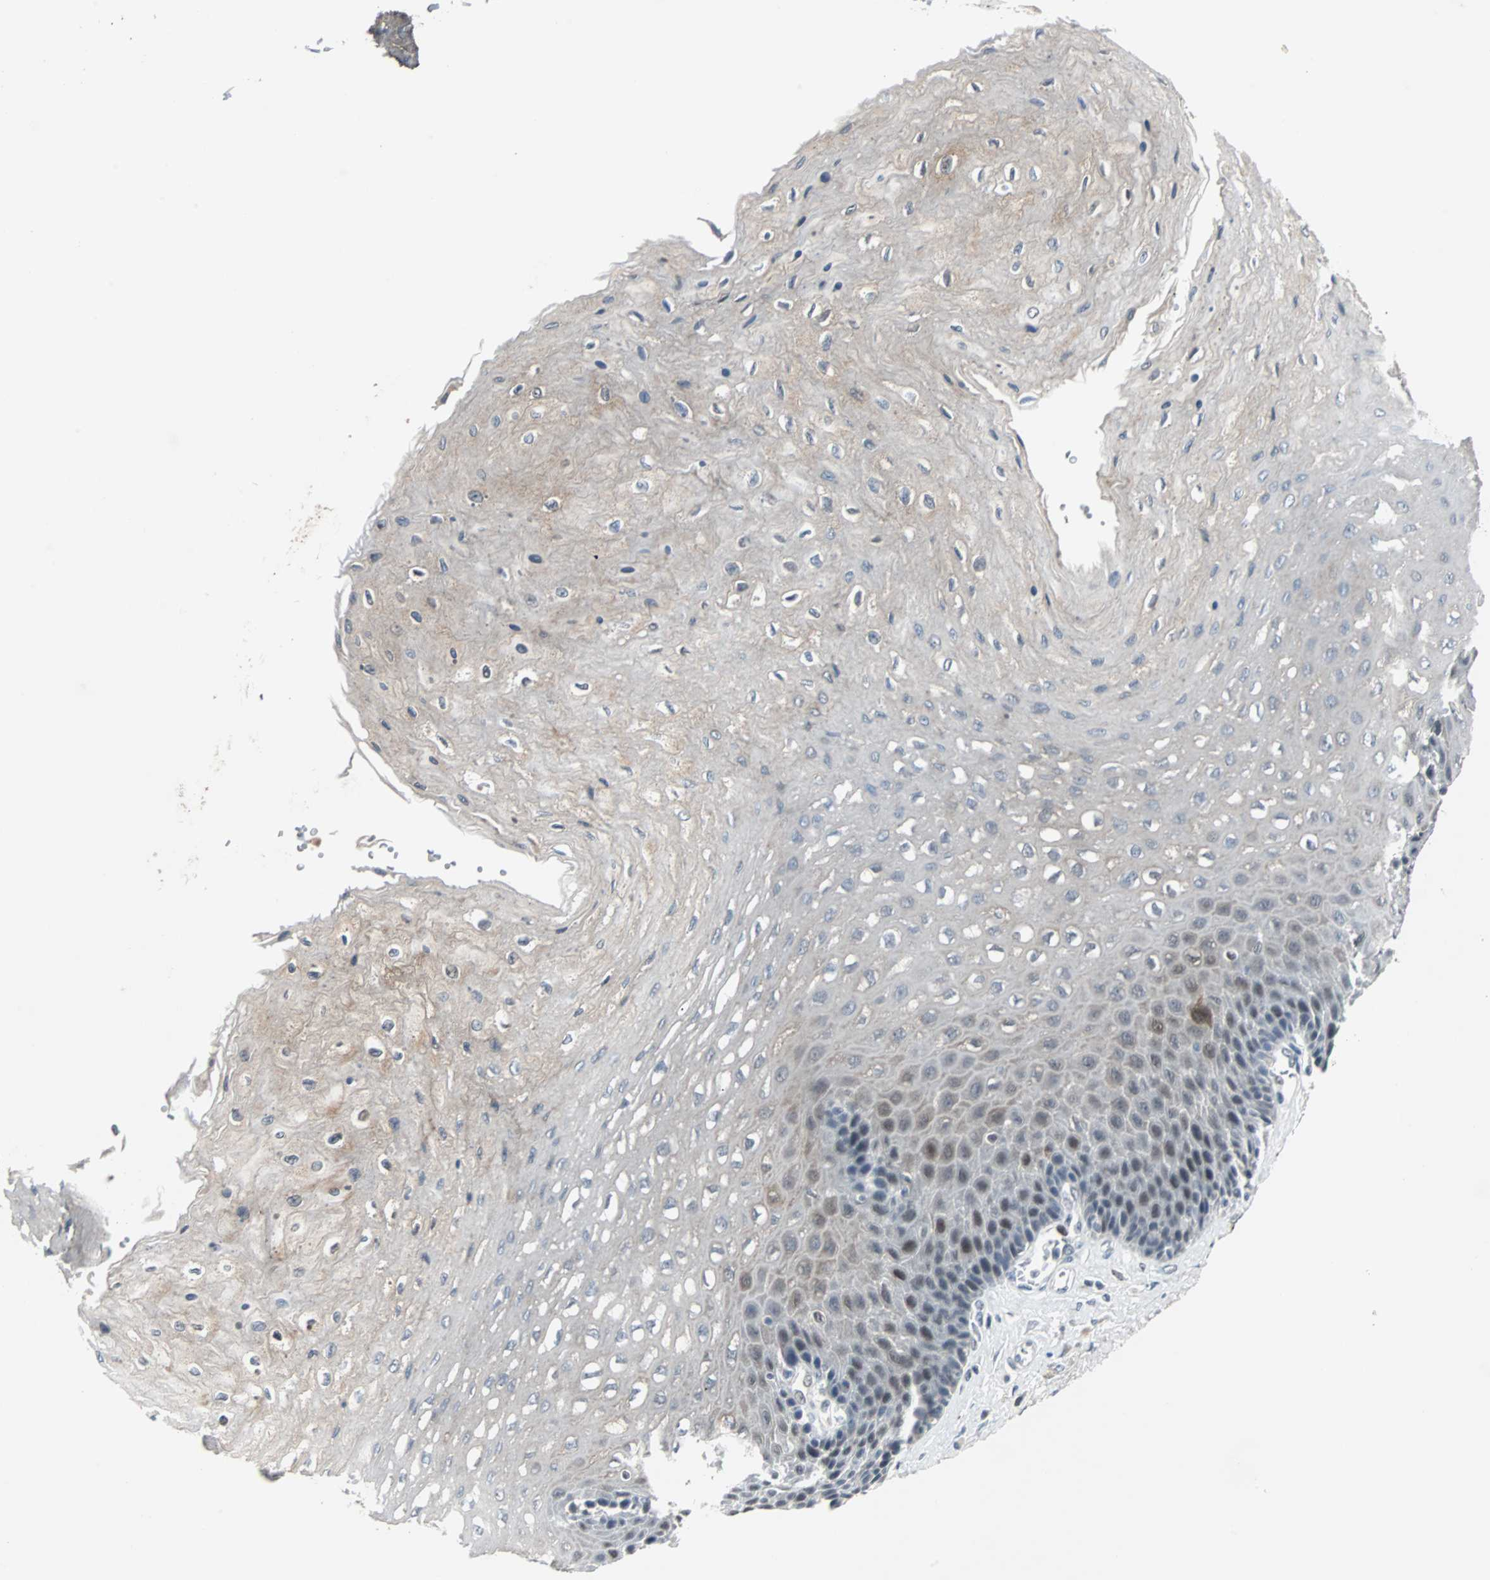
{"staining": {"intensity": "weak", "quantity": "<25%", "location": "cytoplasmic/membranous,nuclear"}, "tissue": "esophagus", "cell_type": "Squamous epithelial cells", "image_type": "normal", "snomed": [{"axis": "morphology", "description": "Normal tissue, NOS"}, {"axis": "topography", "description": "Esophagus"}], "caption": "The image exhibits no staining of squamous epithelial cells in normal esophagus. (DAB immunohistochemistry (IHC) with hematoxylin counter stain).", "gene": "HLX", "patient": {"sex": "female", "age": 72}}